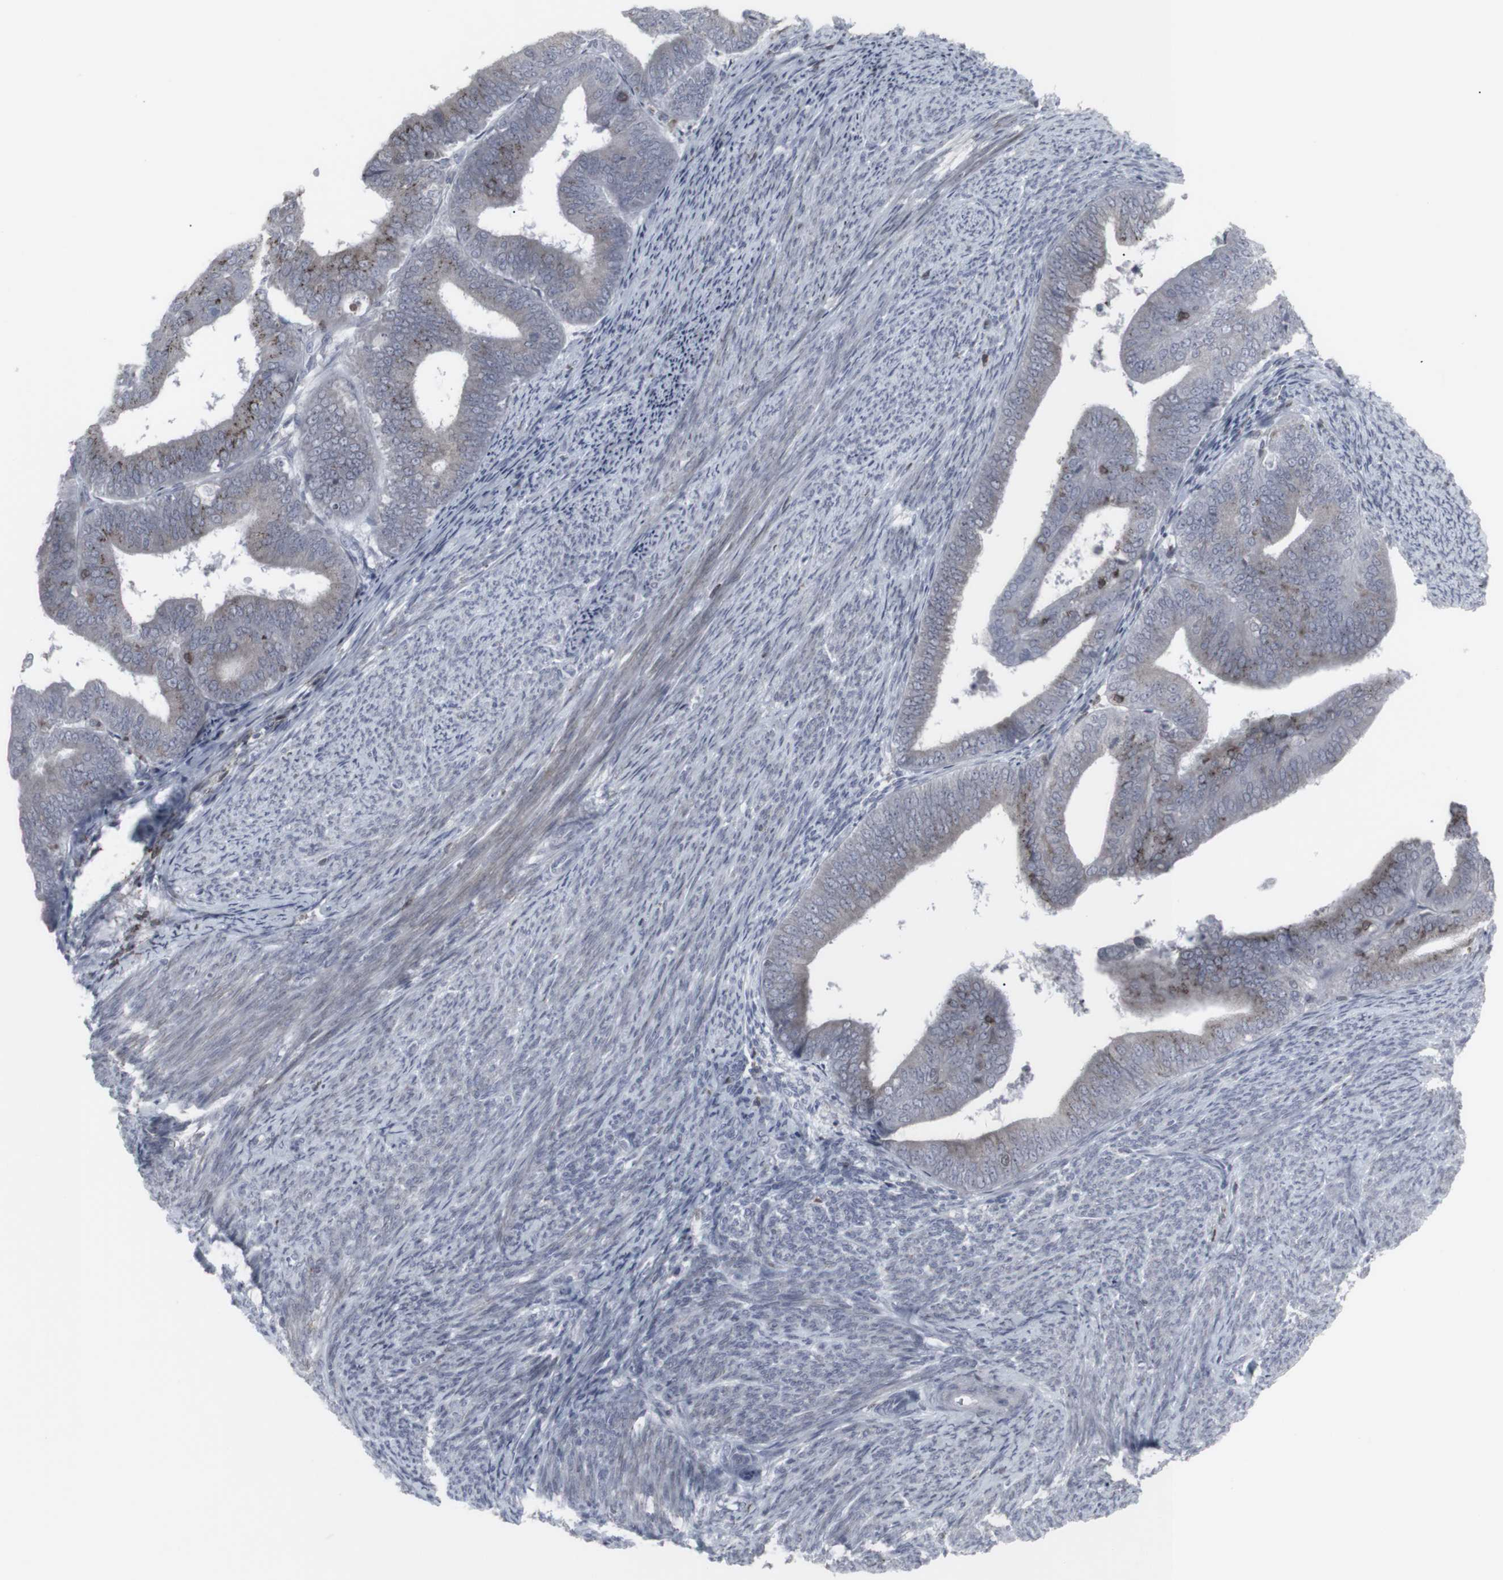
{"staining": {"intensity": "weak", "quantity": "25%-75%", "location": "cytoplasmic/membranous"}, "tissue": "endometrial cancer", "cell_type": "Tumor cells", "image_type": "cancer", "snomed": [{"axis": "morphology", "description": "Adenocarcinoma, NOS"}, {"axis": "topography", "description": "Endometrium"}], "caption": "Immunohistochemical staining of endometrial cancer reveals weak cytoplasmic/membranous protein staining in approximately 25%-75% of tumor cells.", "gene": "APOBEC2", "patient": {"sex": "female", "age": 63}}